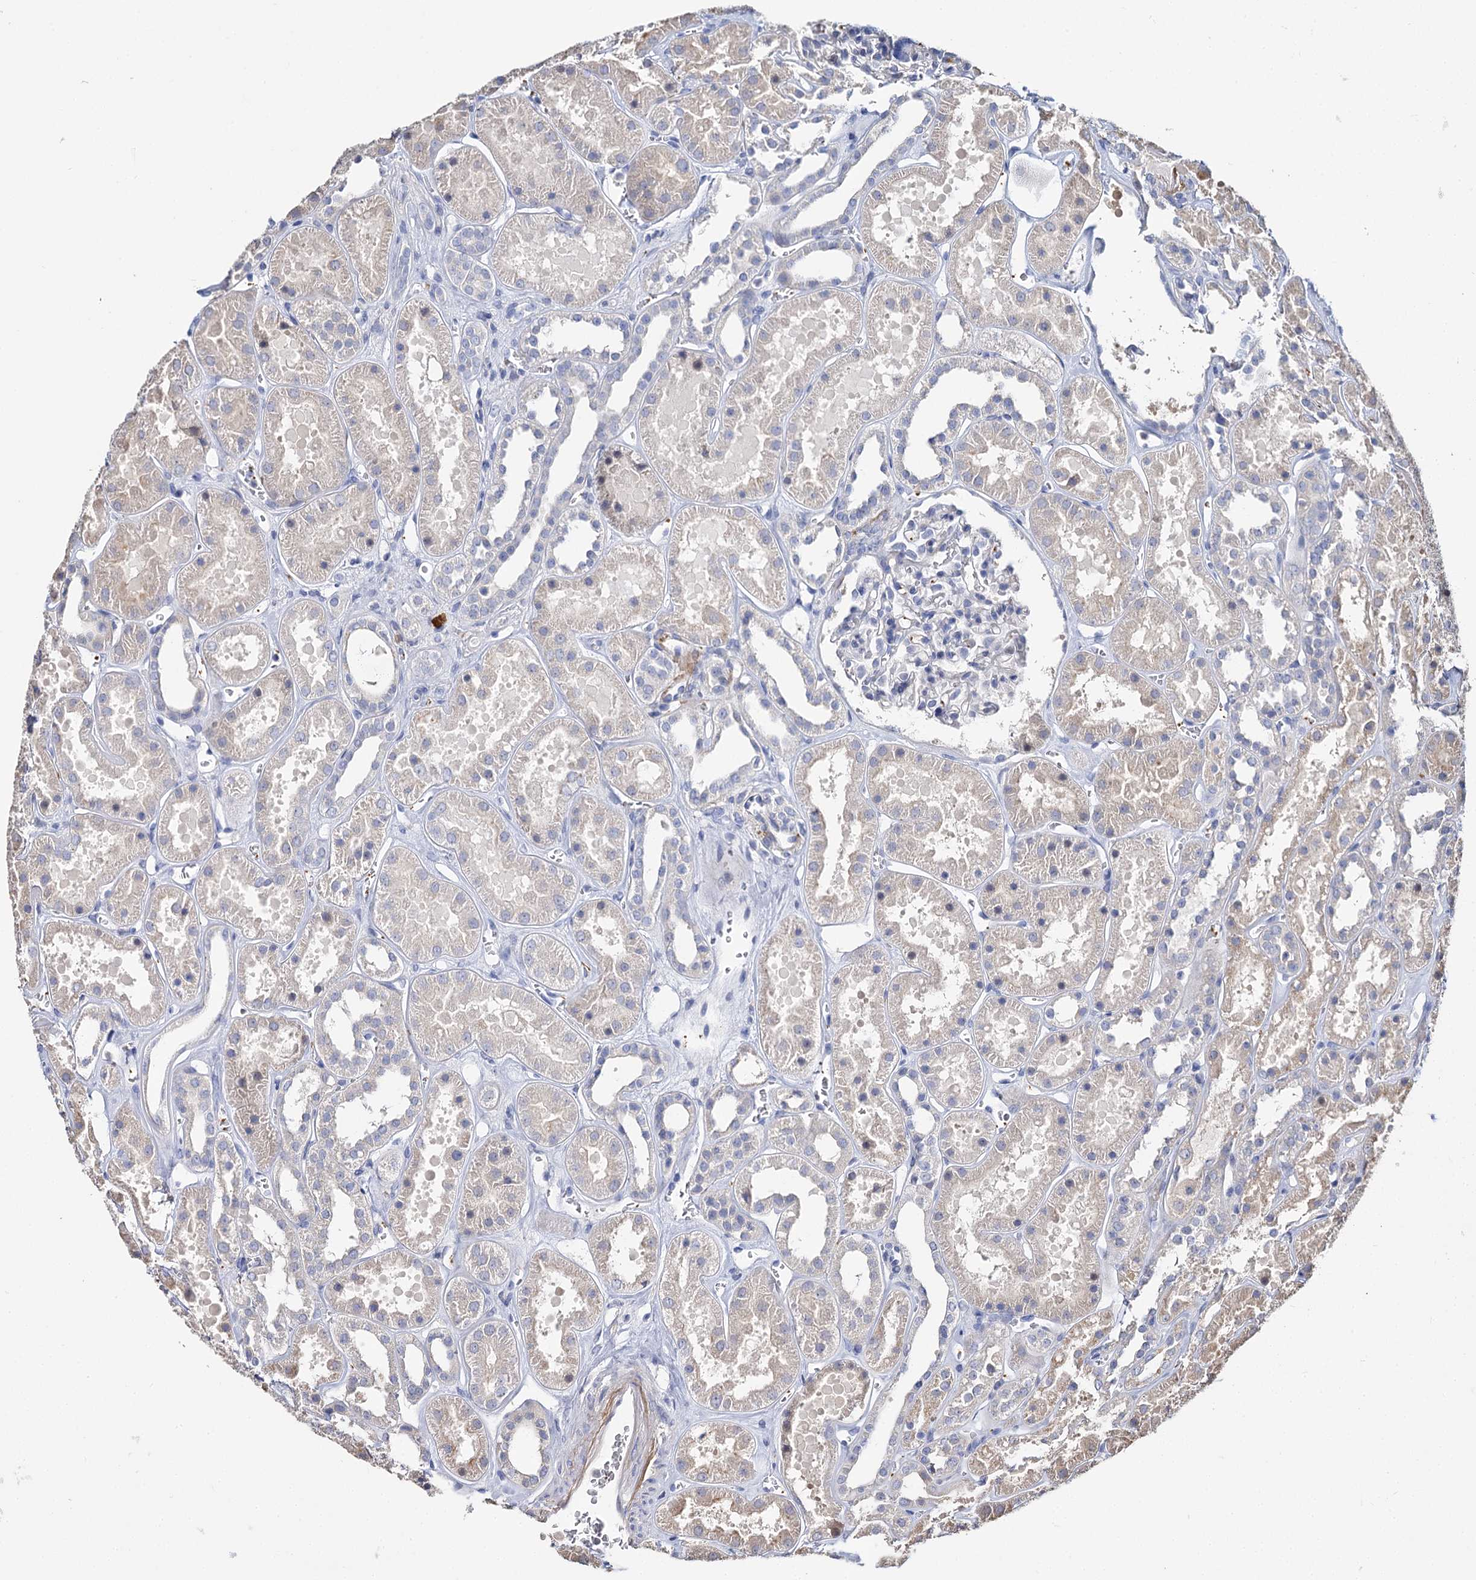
{"staining": {"intensity": "negative", "quantity": "none", "location": "none"}, "tissue": "kidney", "cell_type": "Cells in glomeruli", "image_type": "normal", "snomed": [{"axis": "morphology", "description": "Normal tissue, NOS"}, {"axis": "topography", "description": "Kidney"}], "caption": "IHC of unremarkable kidney reveals no expression in cells in glomeruli. The staining was performed using DAB to visualize the protein expression in brown, while the nuclei were stained in blue with hematoxylin (Magnification: 20x).", "gene": "DNAH6", "patient": {"sex": "female", "age": 41}}